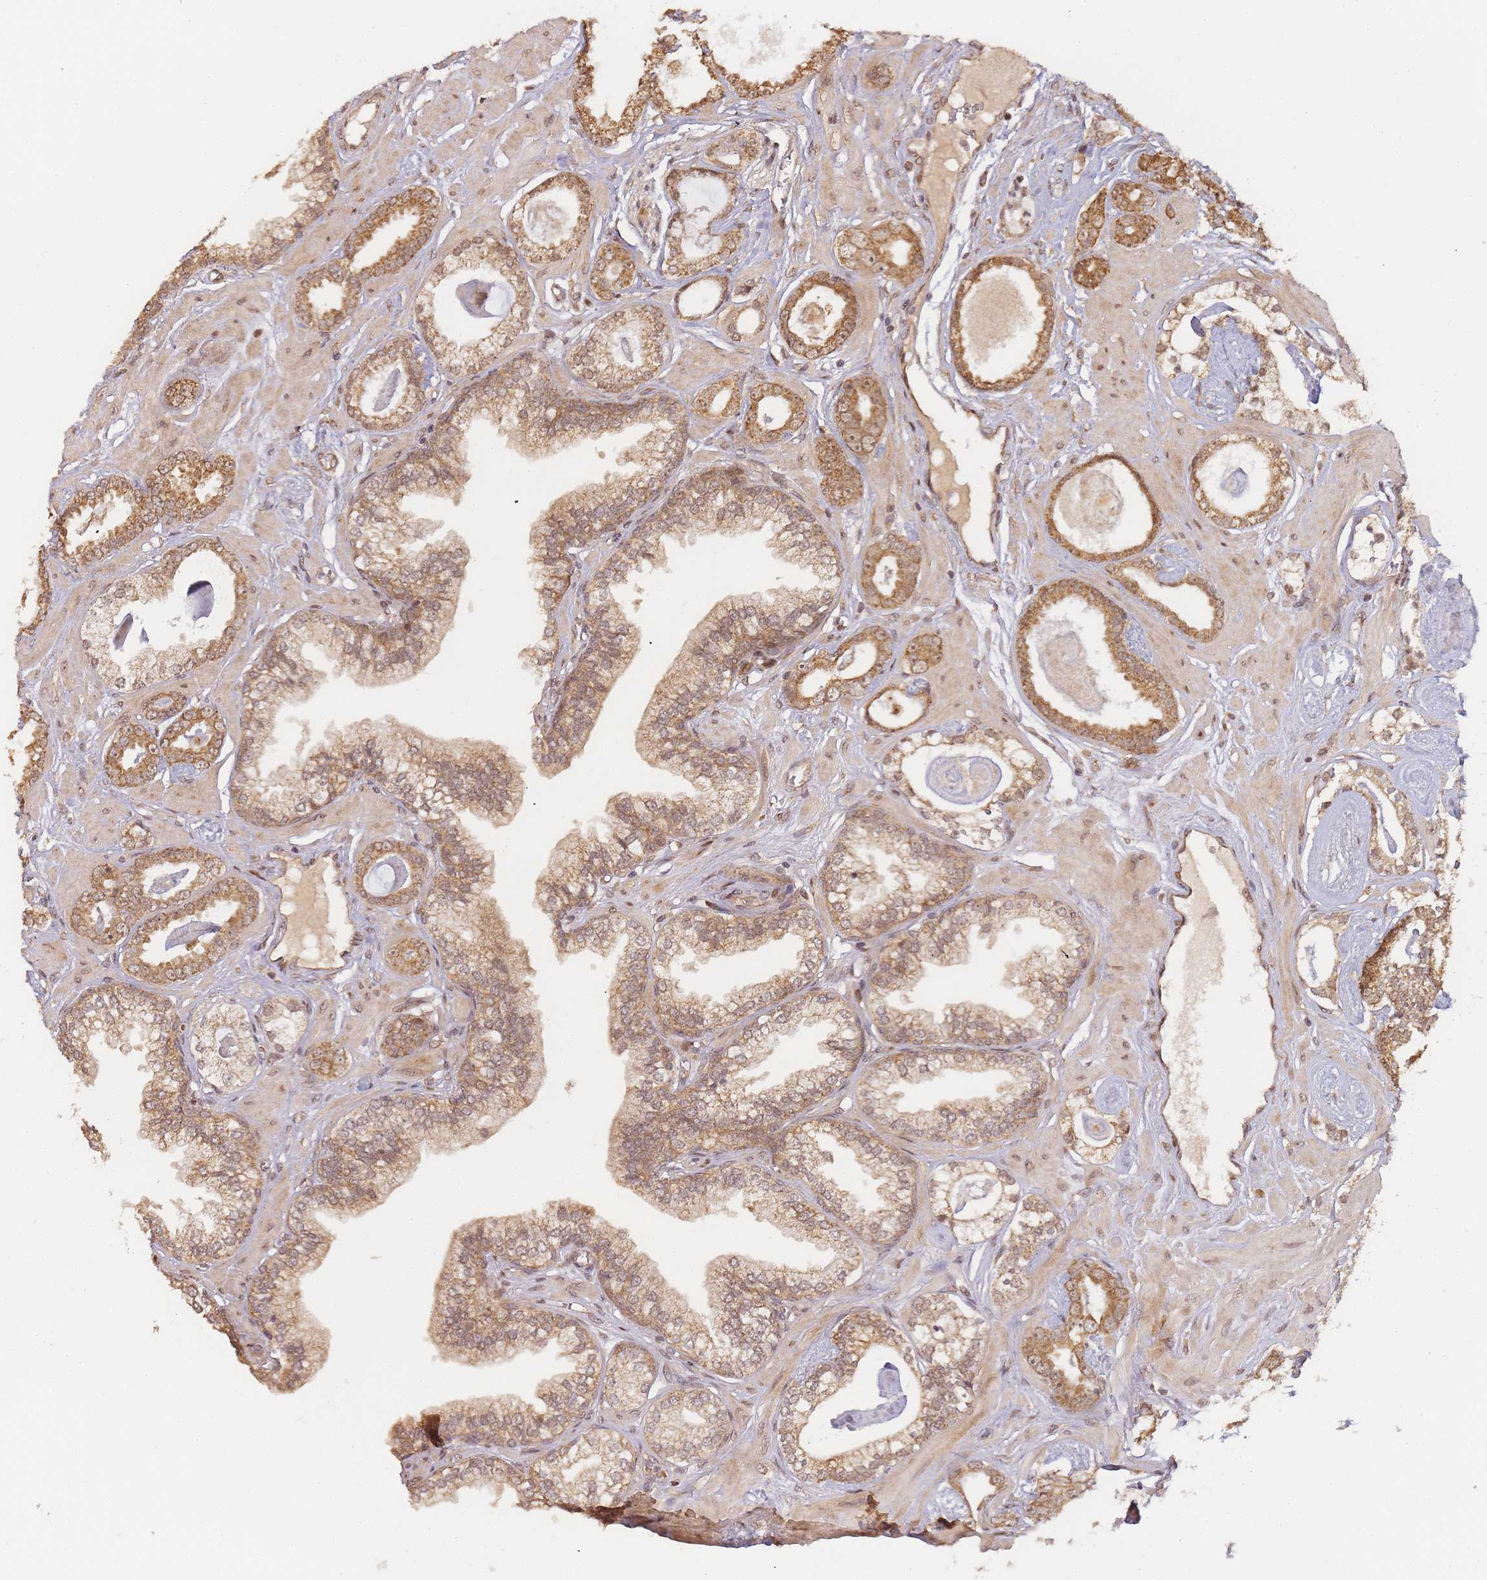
{"staining": {"intensity": "moderate", "quantity": ">75%", "location": "cytoplasmic/membranous,nuclear"}, "tissue": "prostate cancer", "cell_type": "Tumor cells", "image_type": "cancer", "snomed": [{"axis": "morphology", "description": "Adenocarcinoma, Low grade"}, {"axis": "topography", "description": "Prostate"}], "caption": "A histopathology image showing moderate cytoplasmic/membranous and nuclear positivity in about >75% of tumor cells in prostate low-grade adenocarcinoma, as visualized by brown immunohistochemical staining.", "gene": "ZNF497", "patient": {"sex": "male", "age": 60}}